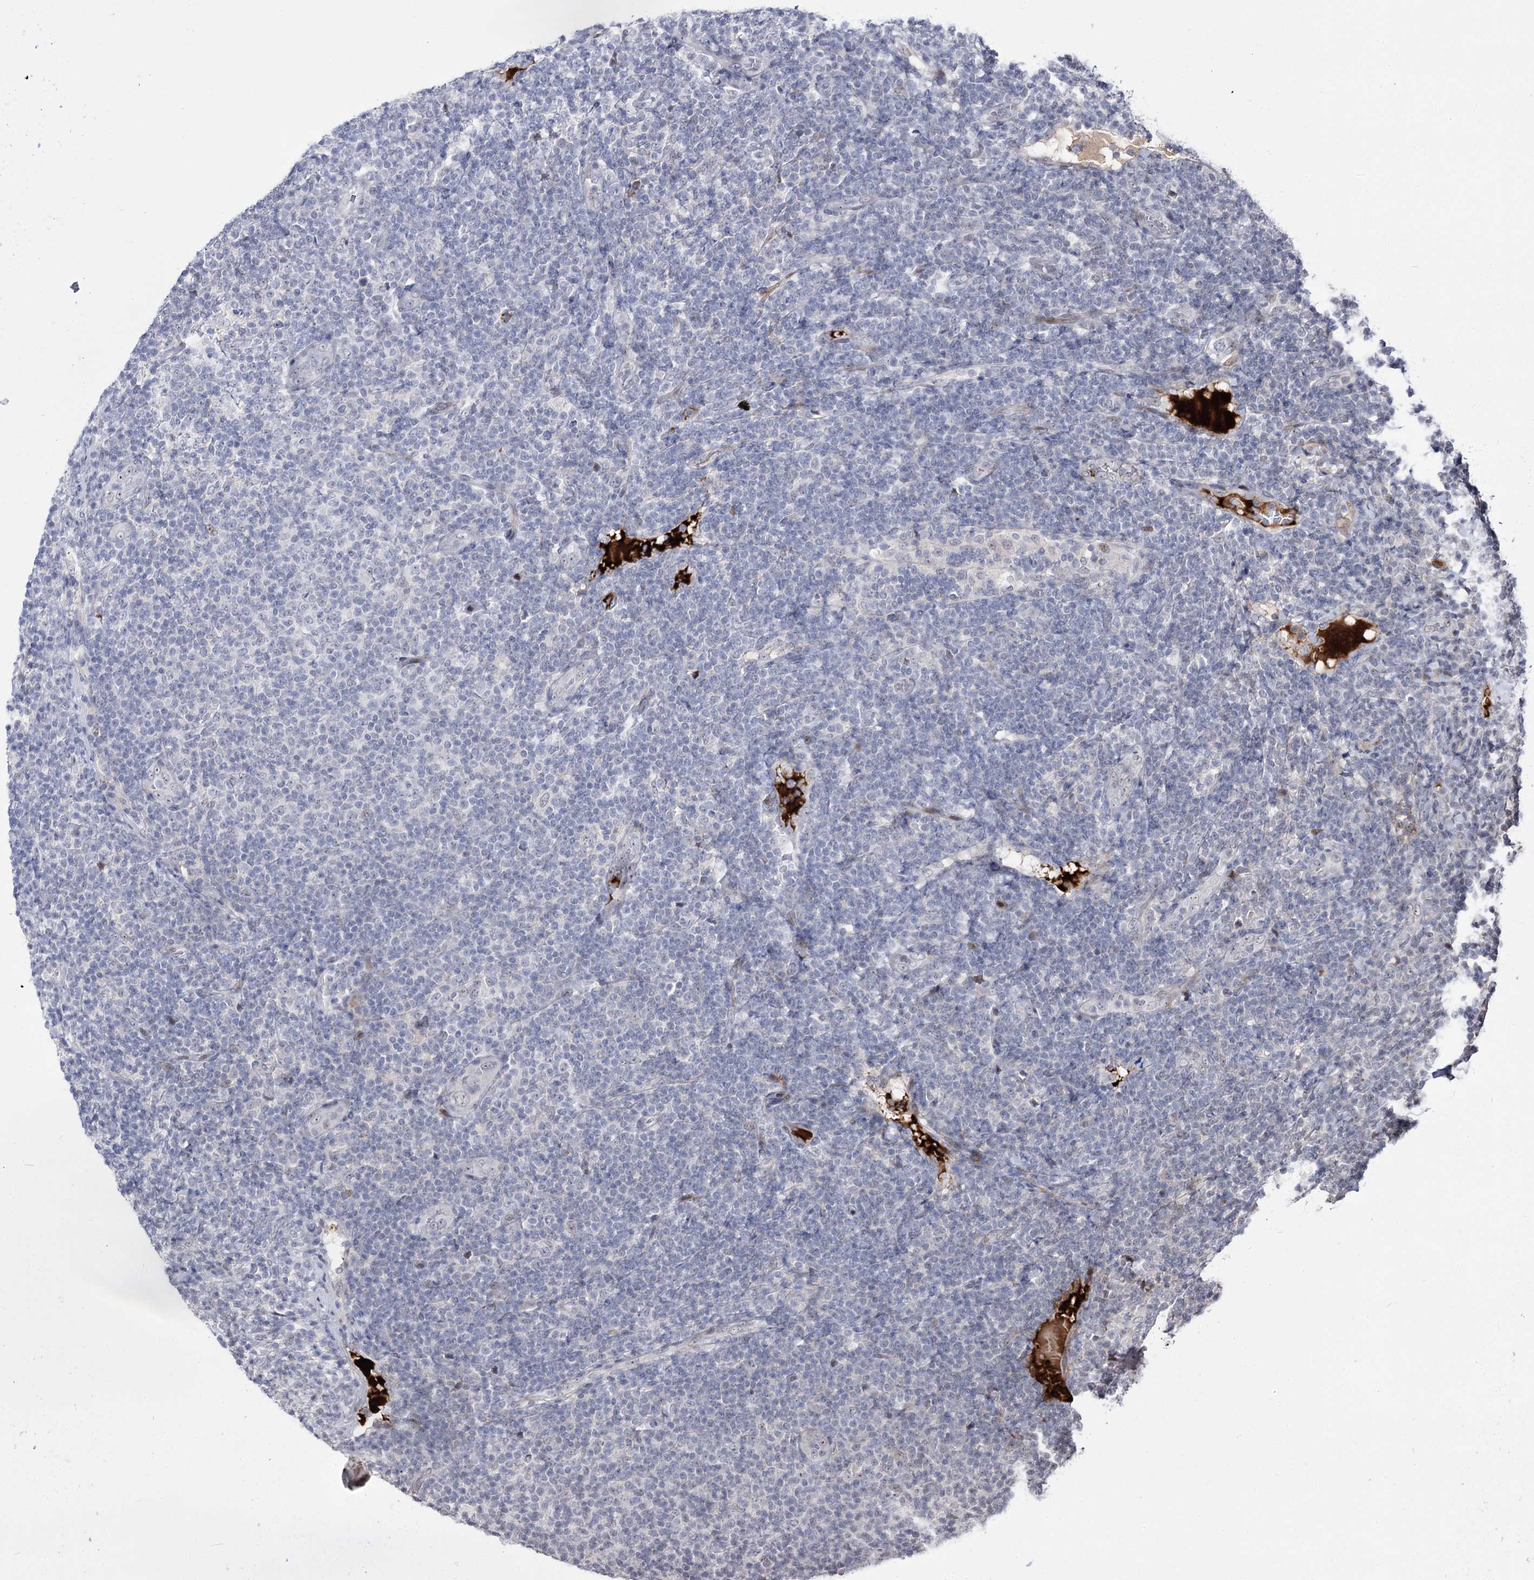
{"staining": {"intensity": "negative", "quantity": "none", "location": "none"}, "tissue": "lymphoma", "cell_type": "Tumor cells", "image_type": "cancer", "snomed": [{"axis": "morphology", "description": "Malignant lymphoma, non-Hodgkin's type, Low grade"}, {"axis": "topography", "description": "Lymph node"}], "caption": "IHC of human lymphoma reveals no staining in tumor cells.", "gene": "STOX1", "patient": {"sex": "male", "age": 66}}